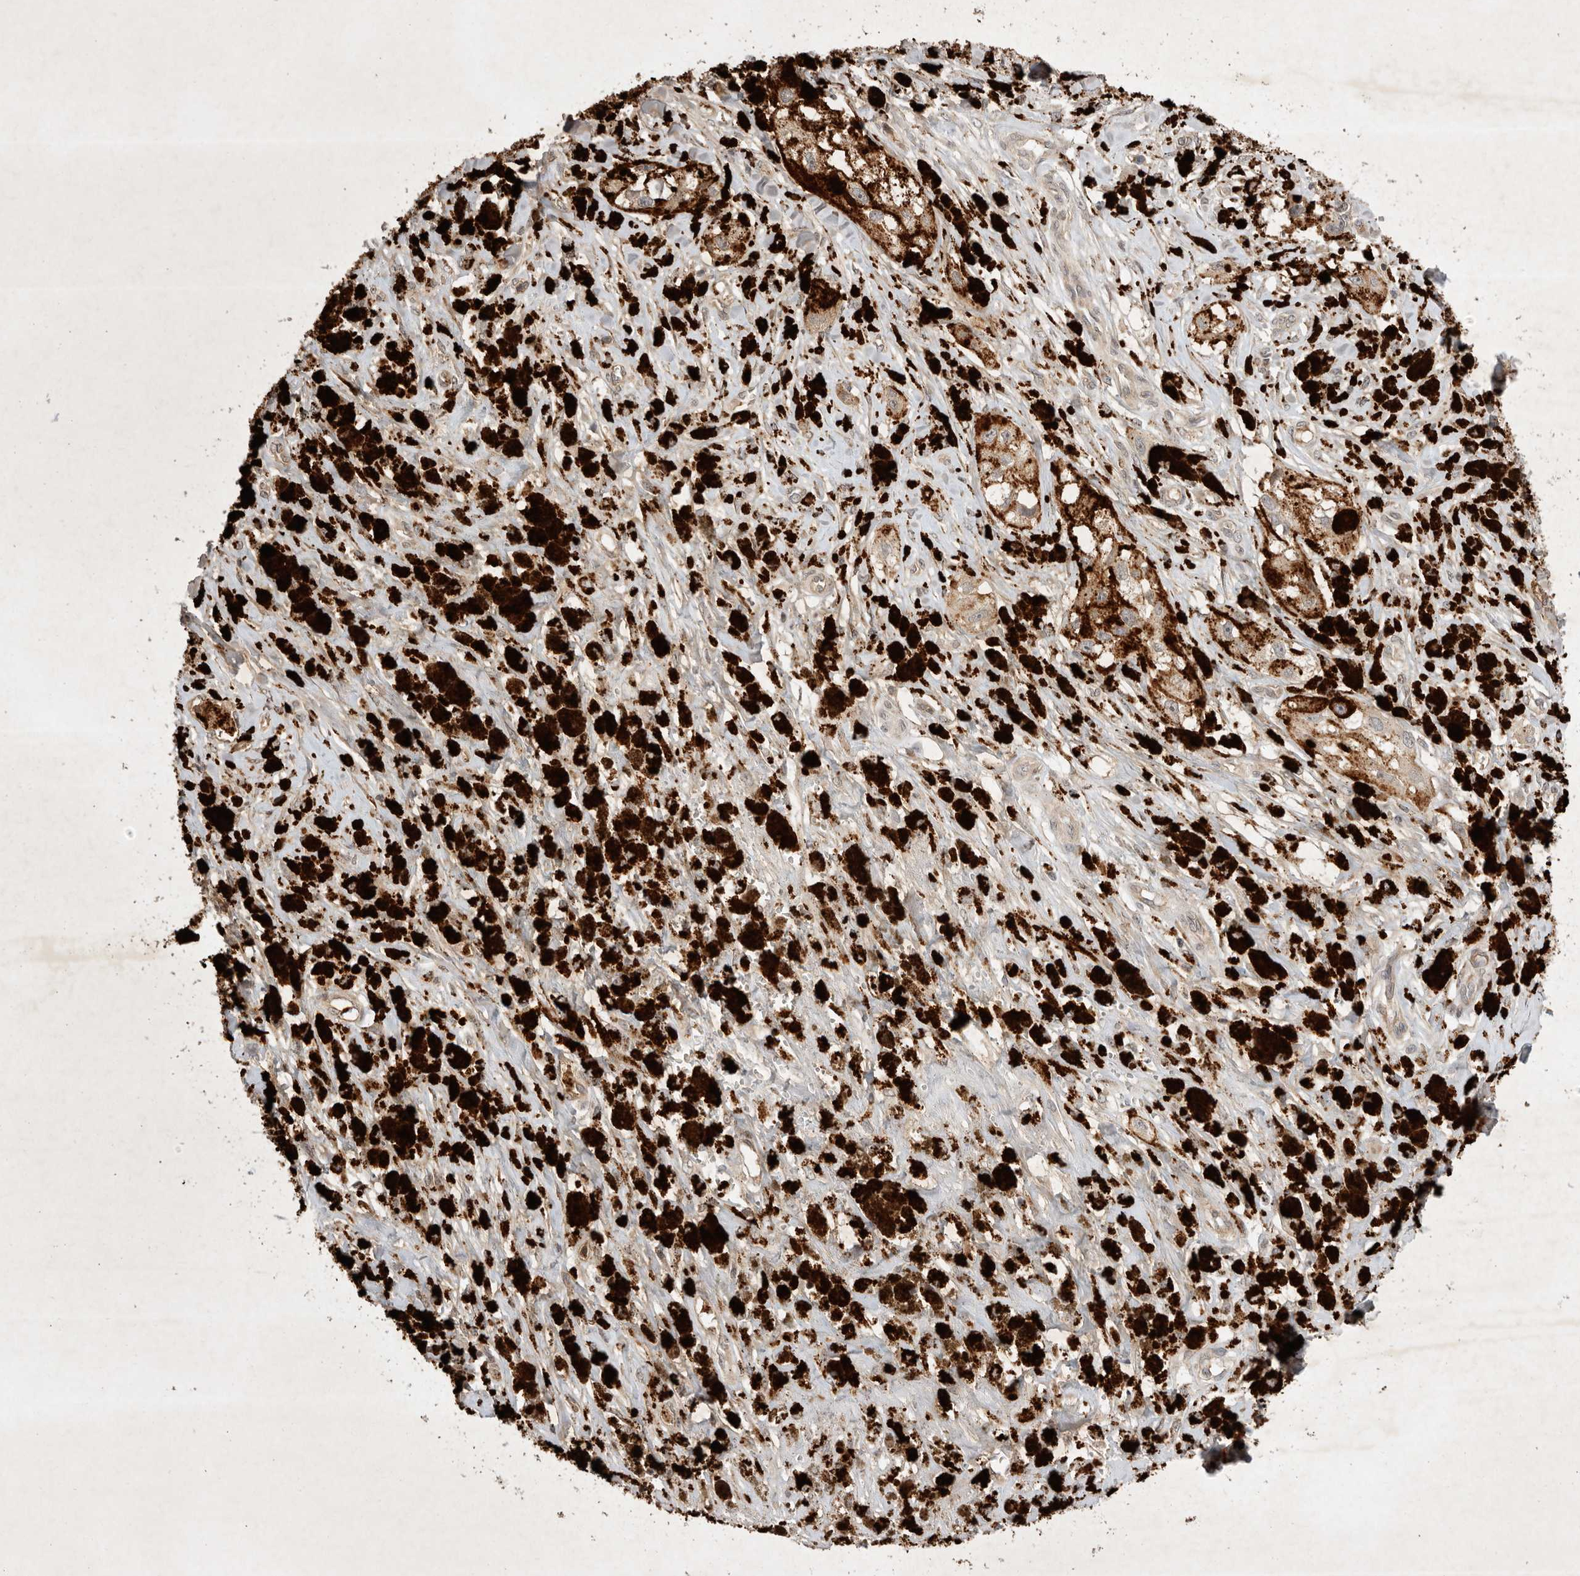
{"staining": {"intensity": "negative", "quantity": "none", "location": "none"}, "tissue": "melanoma", "cell_type": "Tumor cells", "image_type": "cancer", "snomed": [{"axis": "morphology", "description": "Malignant melanoma, NOS"}, {"axis": "topography", "description": "Skin"}], "caption": "IHC micrograph of neoplastic tissue: melanoma stained with DAB reveals no significant protein positivity in tumor cells. (Stains: DAB immunohistochemistry (IHC) with hematoxylin counter stain, Microscopy: brightfield microscopy at high magnification).", "gene": "EIF2AK1", "patient": {"sex": "male", "age": 88}}